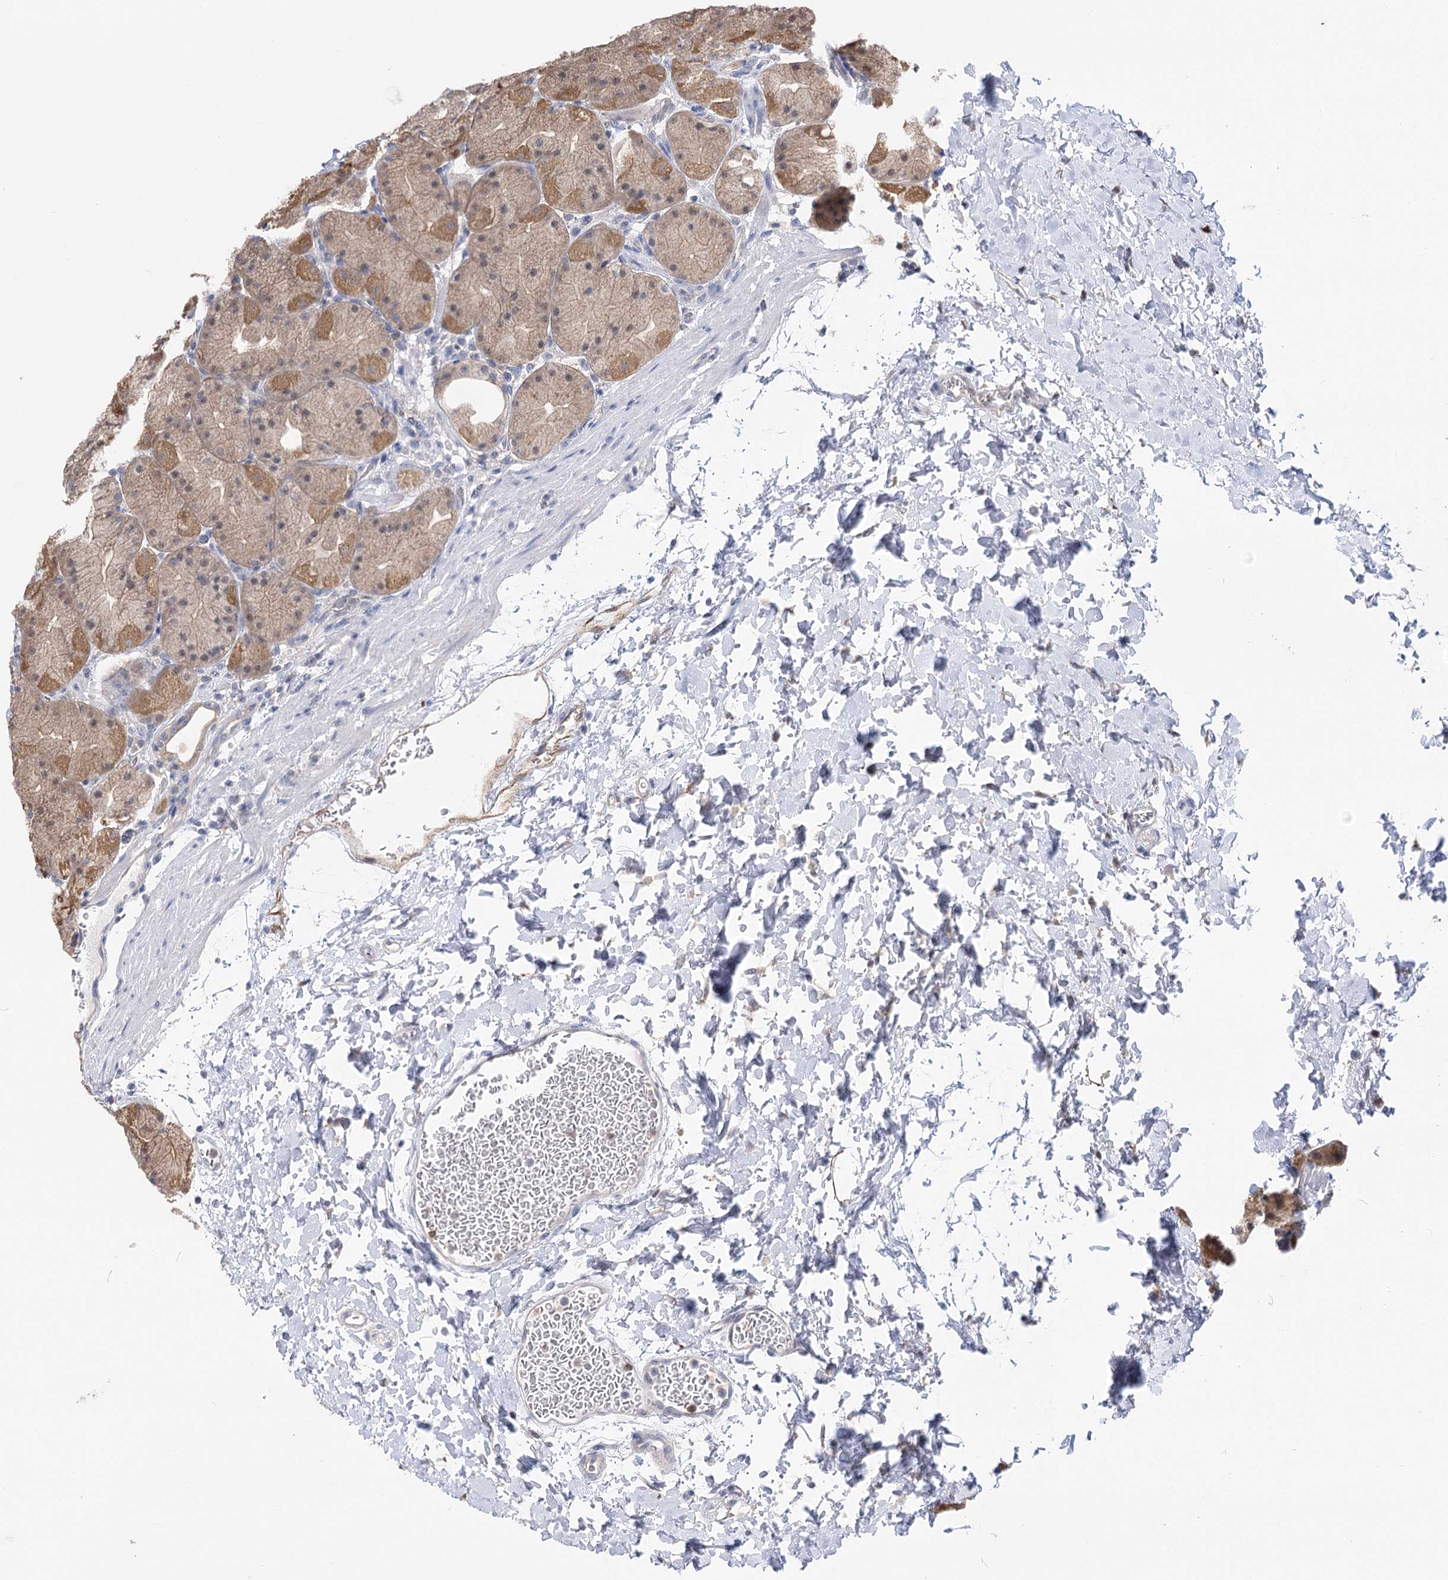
{"staining": {"intensity": "moderate", "quantity": "<25%", "location": "cytoplasmic/membranous,nuclear"}, "tissue": "stomach", "cell_type": "Glandular cells", "image_type": "normal", "snomed": [{"axis": "morphology", "description": "Normal tissue, NOS"}, {"axis": "topography", "description": "Stomach, upper"}, {"axis": "topography", "description": "Stomach"}], "caption": "Moderate cytoplasmic/membranous,nuclear expression for a protein is present in about <25% of glandular cells of normal stomach using immunohistochemistry.", "gene": "UGP2", "patient": {"sex": "male", "age": 48}}